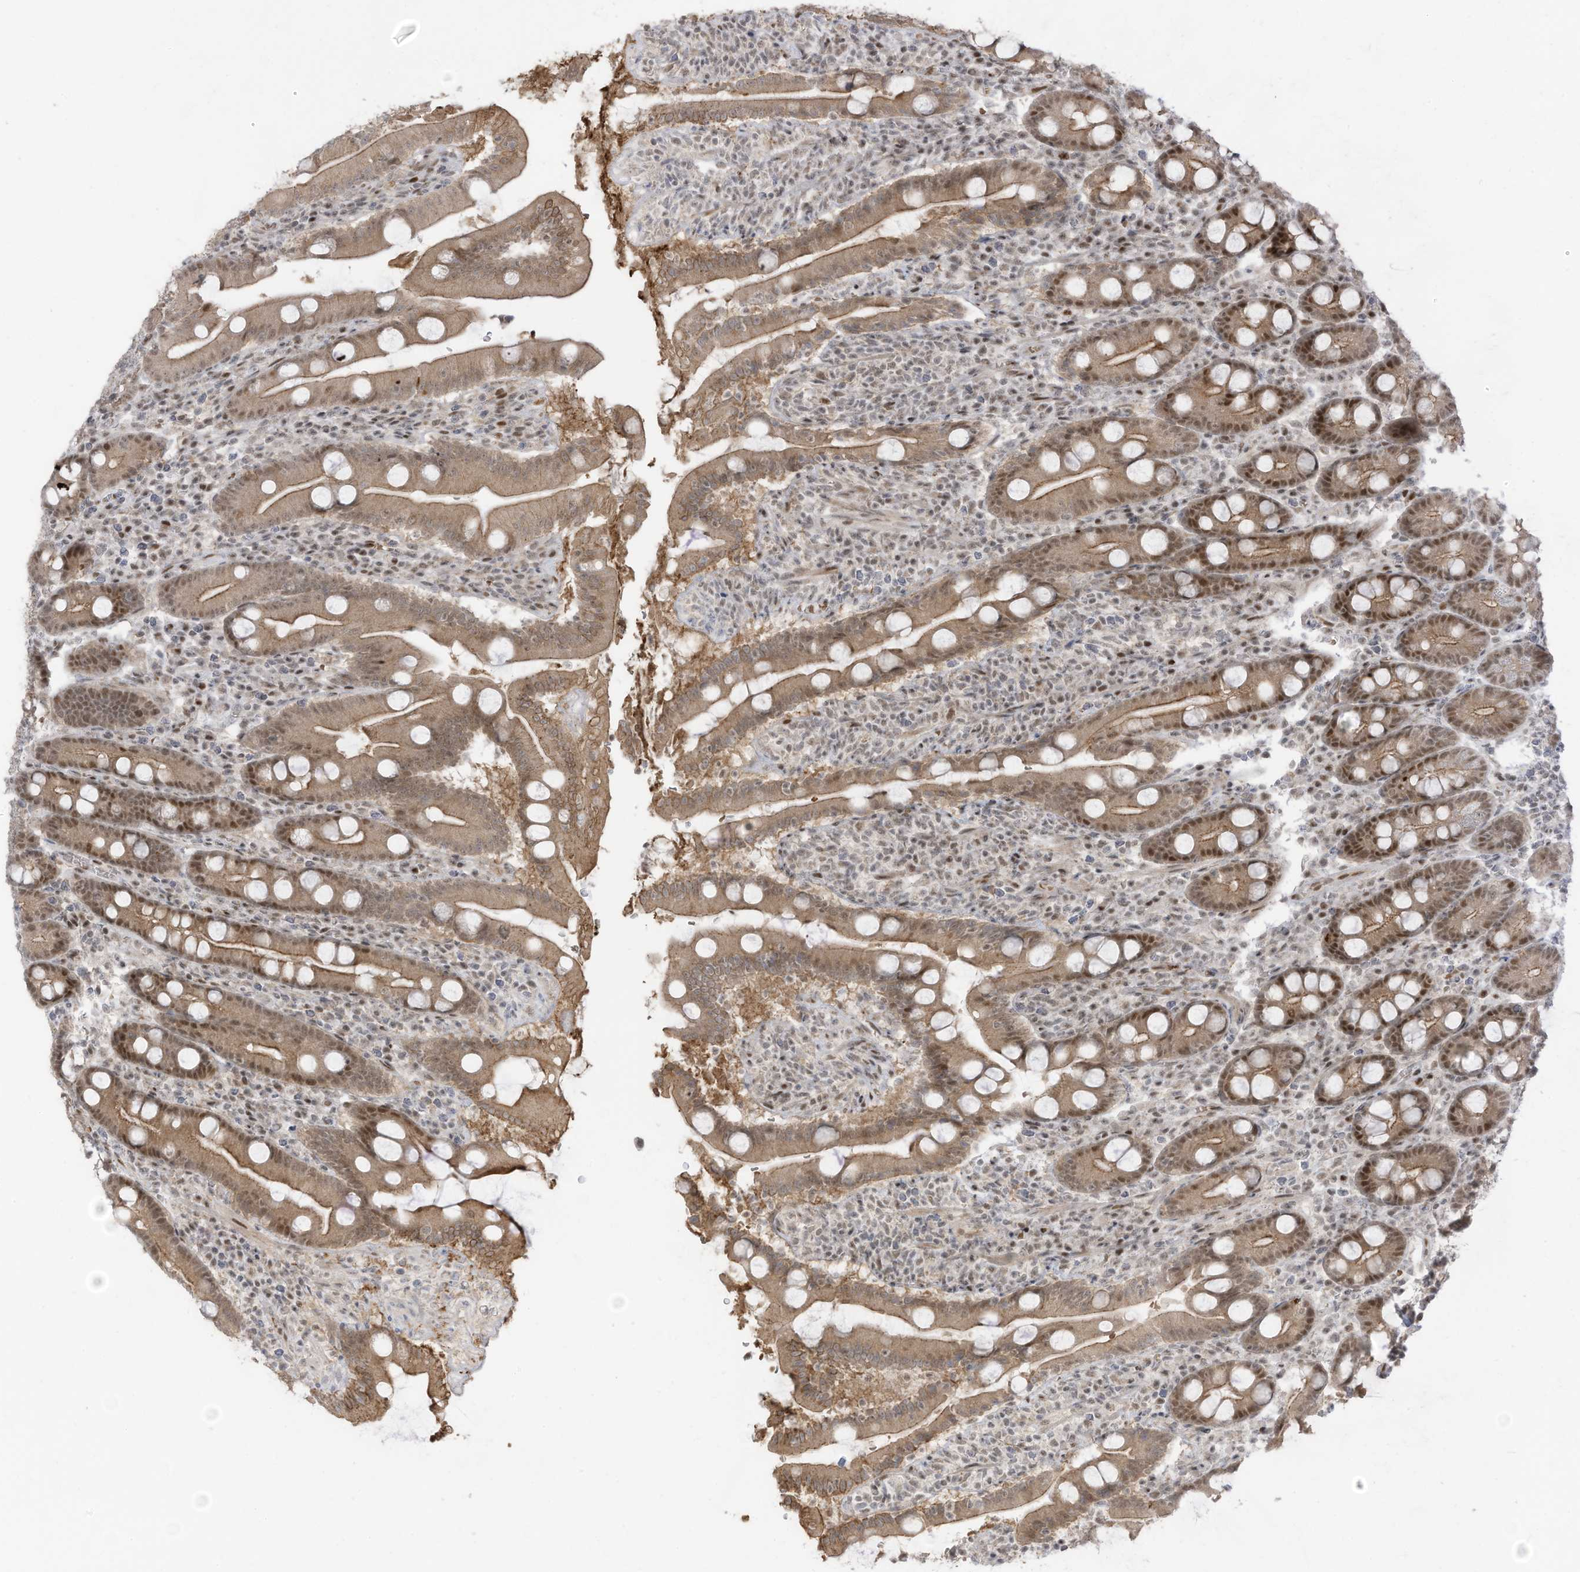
{"staining": {"intensity": "moderate", "quantity": ">75%", "location": "cytoplasmic/membranous,nuclear"}, "tissue": "duodenum", "cell_type": "Glandular cells", "image_type": "normal", "snomed": [{"axis": "morphology", "description": "Normal tissue, NOS"}, {"axis": "topography", "description": "Duodenum"}], "caption": "A brown stain labels moderate cytoplasmic/membranous,nuclear expression of a protein in glandular cells of unremarkable duodenum. Immunohistochemistry stains the protein of interest in brown and the nuclei are stained blue.", "gene": "ZCWPW2", "patient": {"sex": "male", "age": 35}}